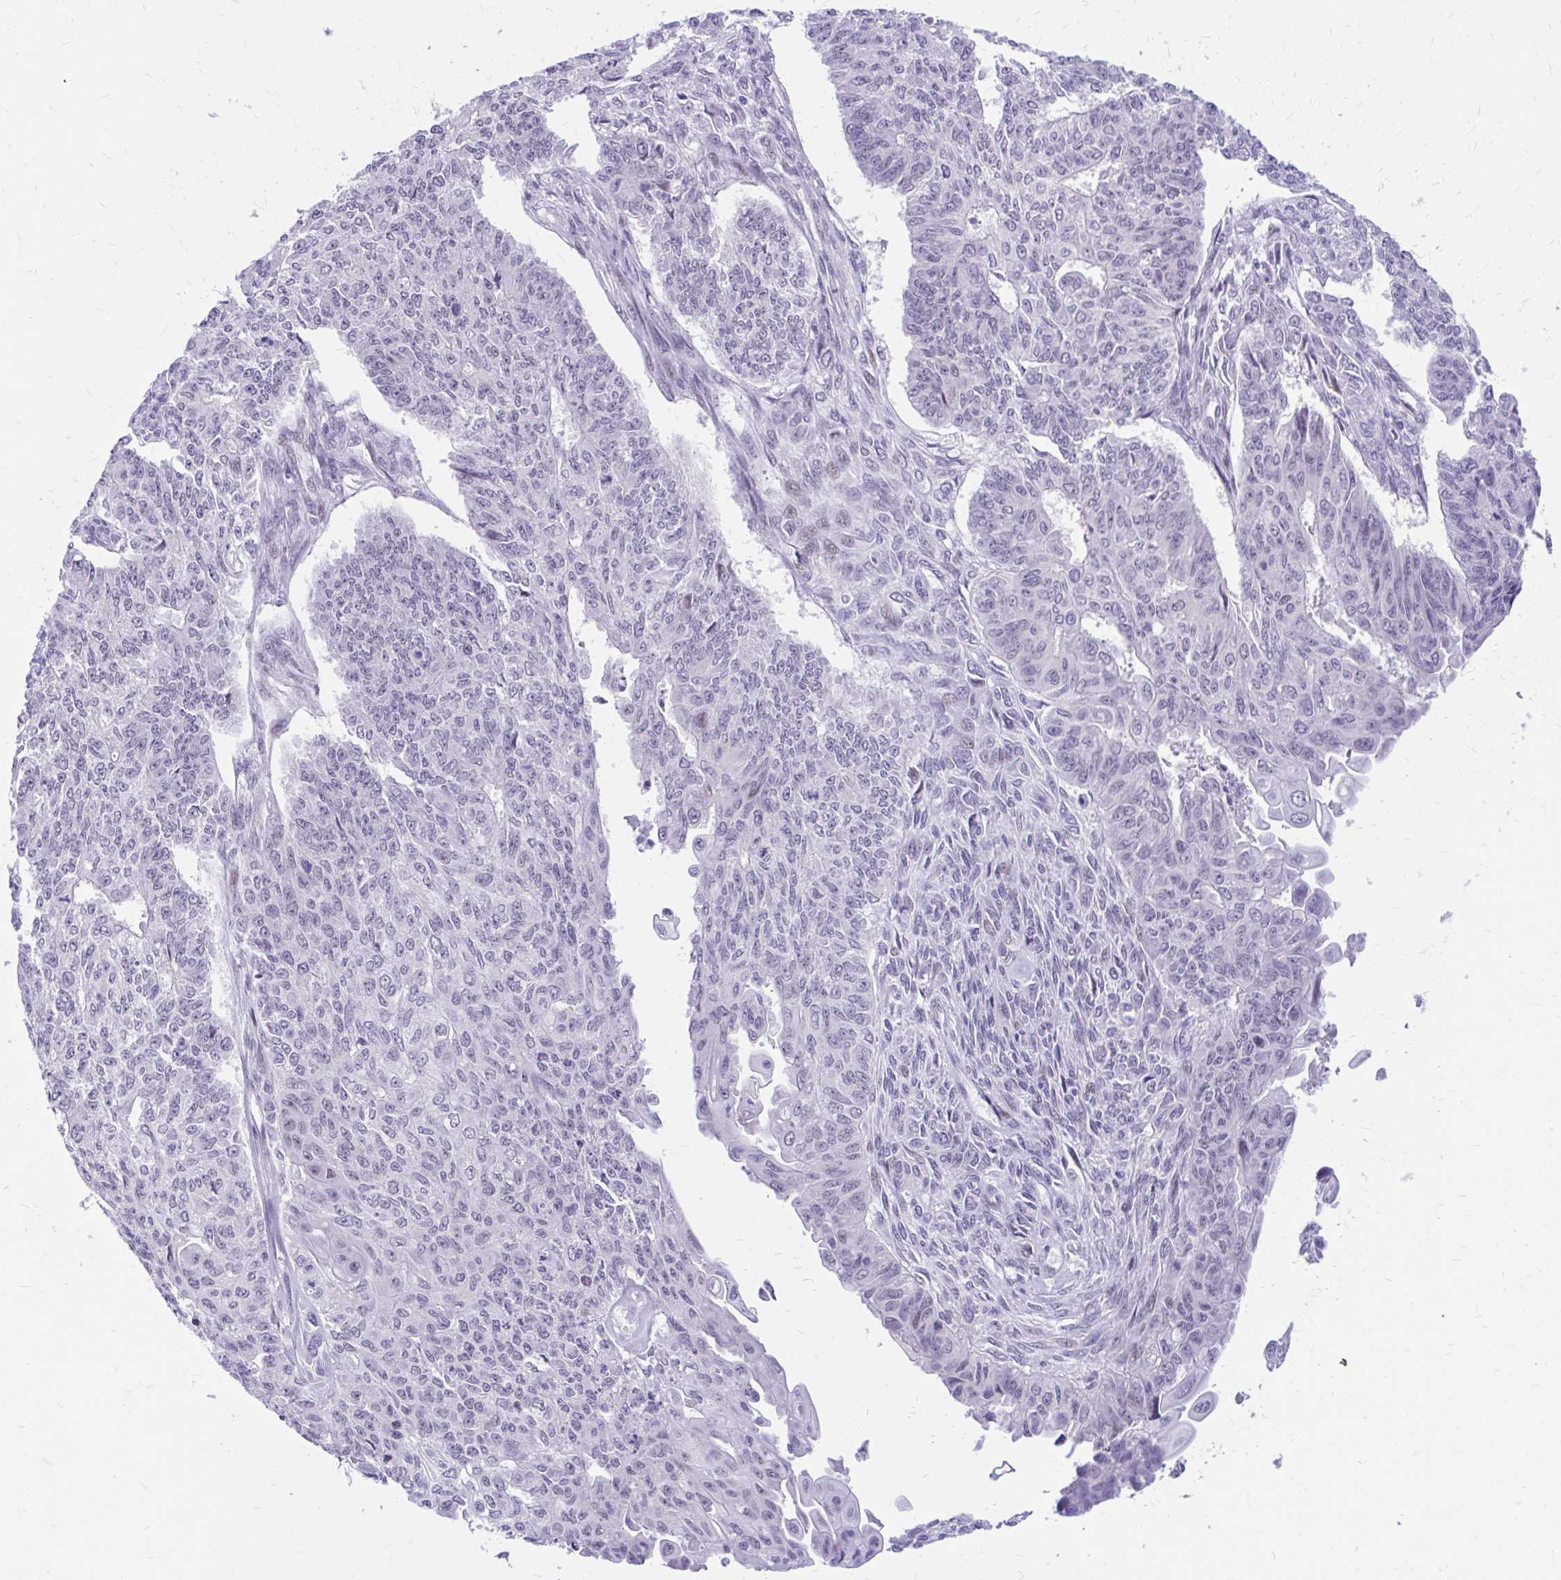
{"staining": {"intensity": "negative", "quantity": "none", "location": "none"}, "tissue": "endometrial cancer", "cell_type": "Tumor cells", "image_type": "cancer", "snomed": [{"axis": "morphology", "description": "Adenocarcinoma, NOS"}, {"axis": "topography", "description": "Endometrium"}], "caption": "Endometrial adenocarcinoma was stained to show a protein in brown. There is no significant positivity in tumor cells.", "gene": "GLB1L2", "patient": {"sex": "female", "age": 32}}